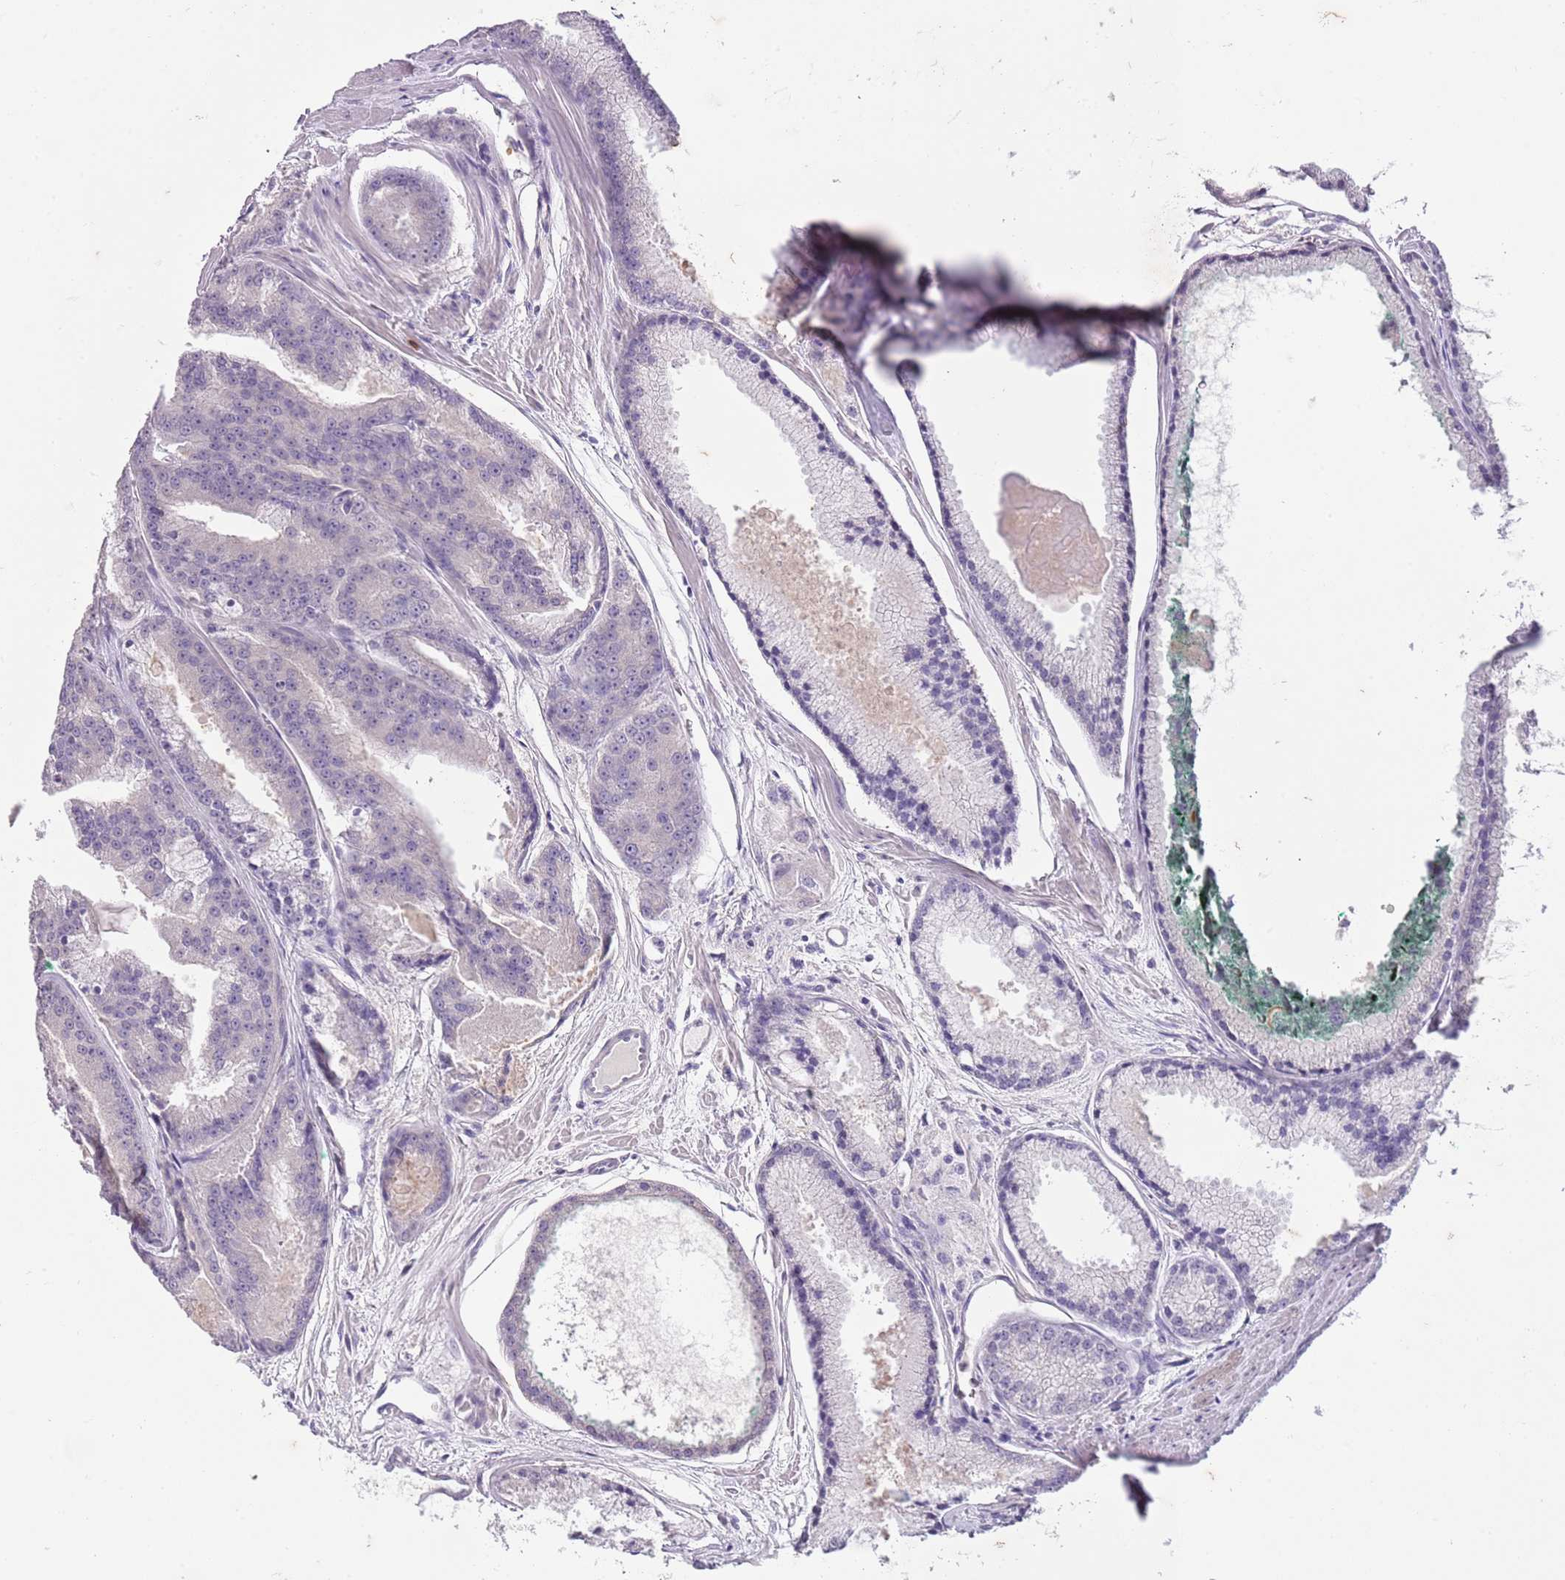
{"staining": {"intensity": "negative", "quantity": "none", "location": "none"}, "tissue": "prostate cancer", "cell_type": "Tumor cells", "image_type": "cancer", "snomed": [{"axis": "morphology", "description": "Adenocarcinoma, High grade"}, {"axis": "topography", "description": "Prostate"}], "caption": "Immunohistochemical staining of human prostate cancer exhibits no significant expression in tumor cells.", "gene": "SLC35E3", "patient": {"sex": "male", "age": 61}}